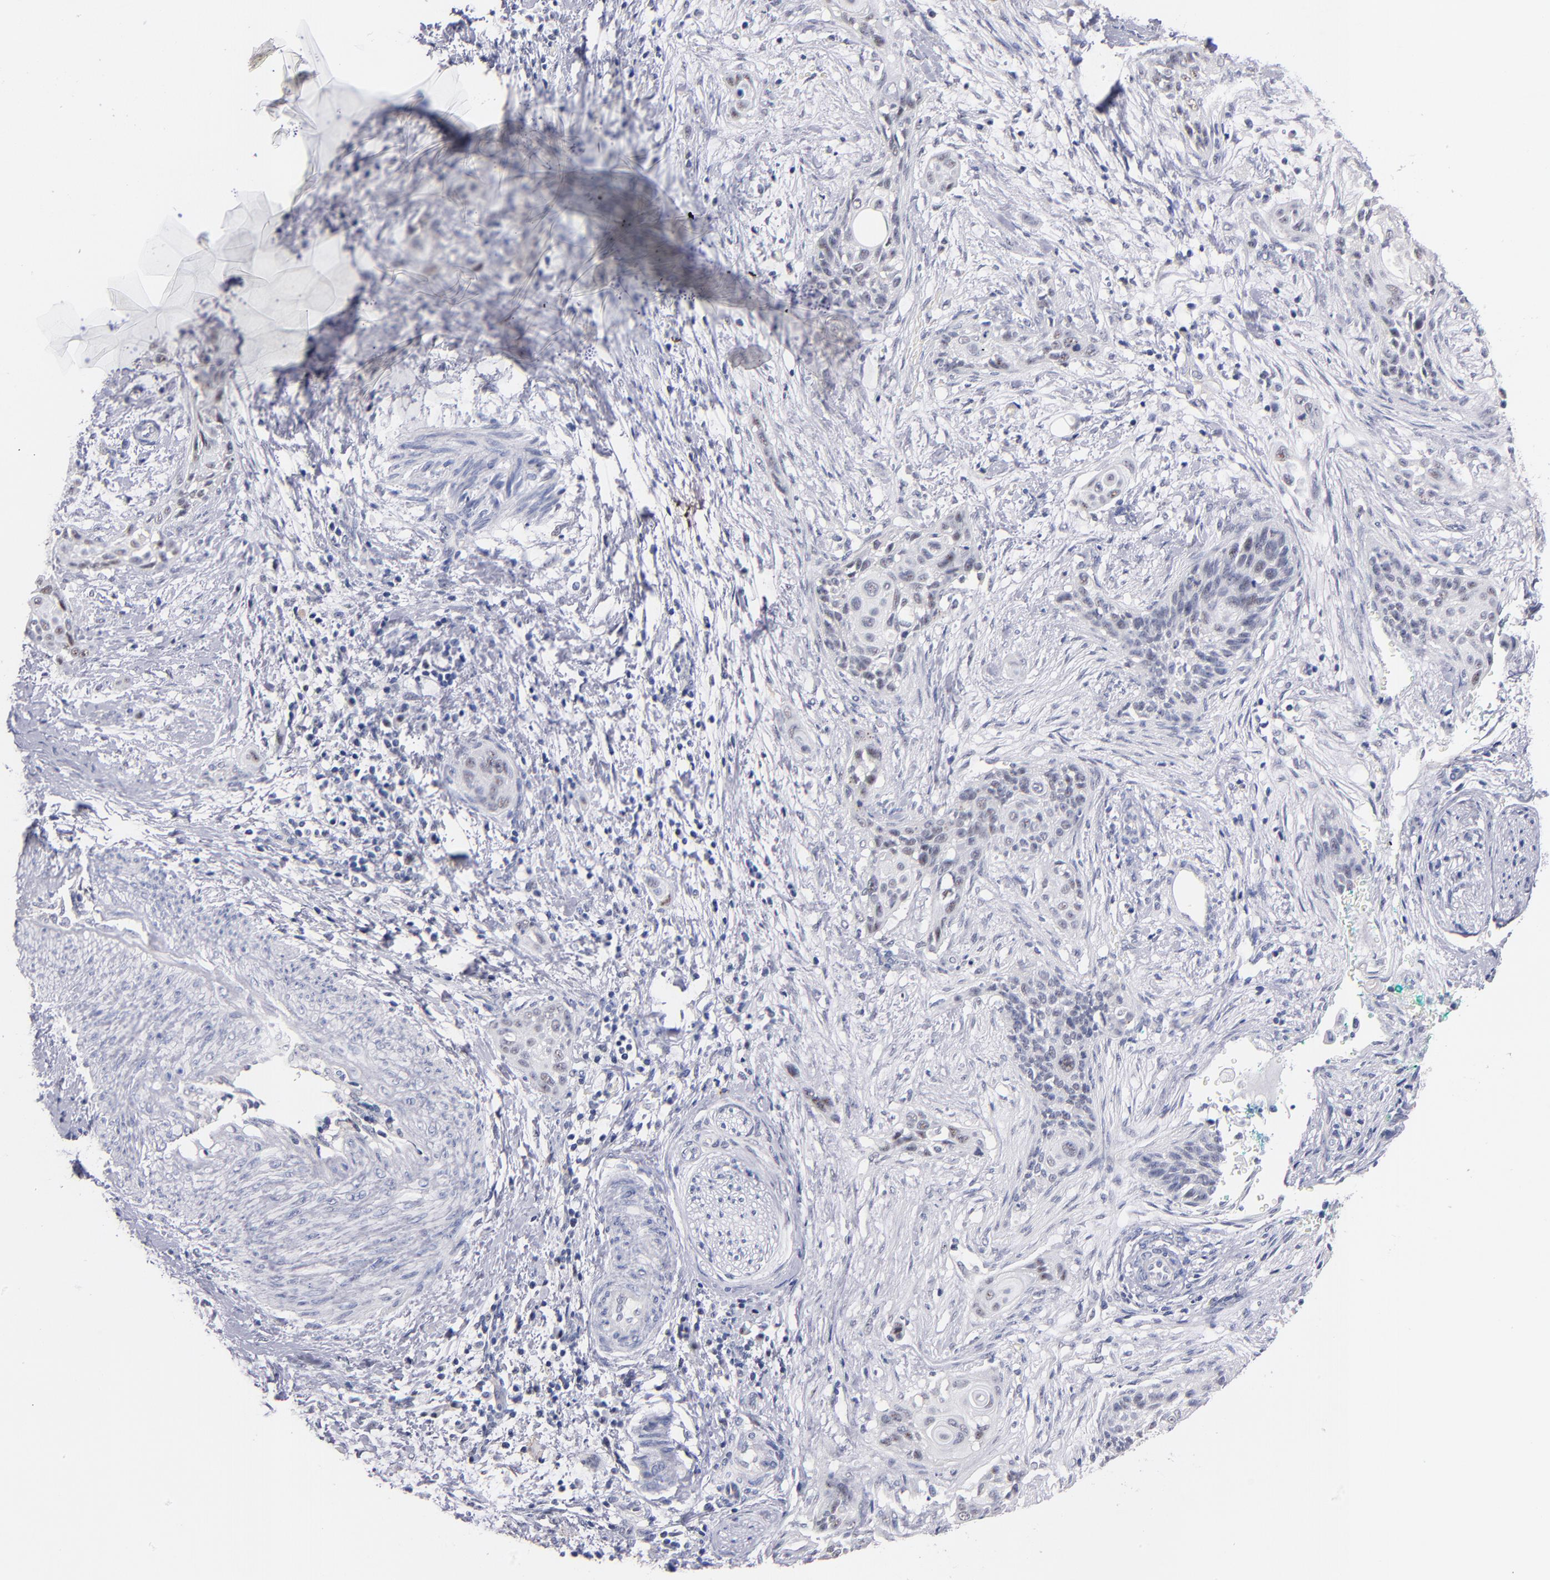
{"staining": {"intensity": "moderate", "quantity": "25%-75%", "location": "nuclear"}, "tissue": "cervical cancer", "cell_type": "Tumor cells", "image_type": "cancer", "snomed": [{"axis": "morphology", "description": "Squamous cell carcinoma, NOS"}, {"axis": "topography", "description": "Cervix"}], "caption": "Immunohistochemistry staining of cervical cancer (squamous cell carcinoma), which reveals medium levels of moderate nuclear staining in approximately 25%-75% of tumor cells indicating moderate nuclear protein positivity. The staining was performed using DAB (3,3'-diaminobenzidine) (brown) for protein detection and nuclei were counterstained in hematoxylin (blue).", "gene": "RAF1", "patient": {"sex": "female", "age": 33}}